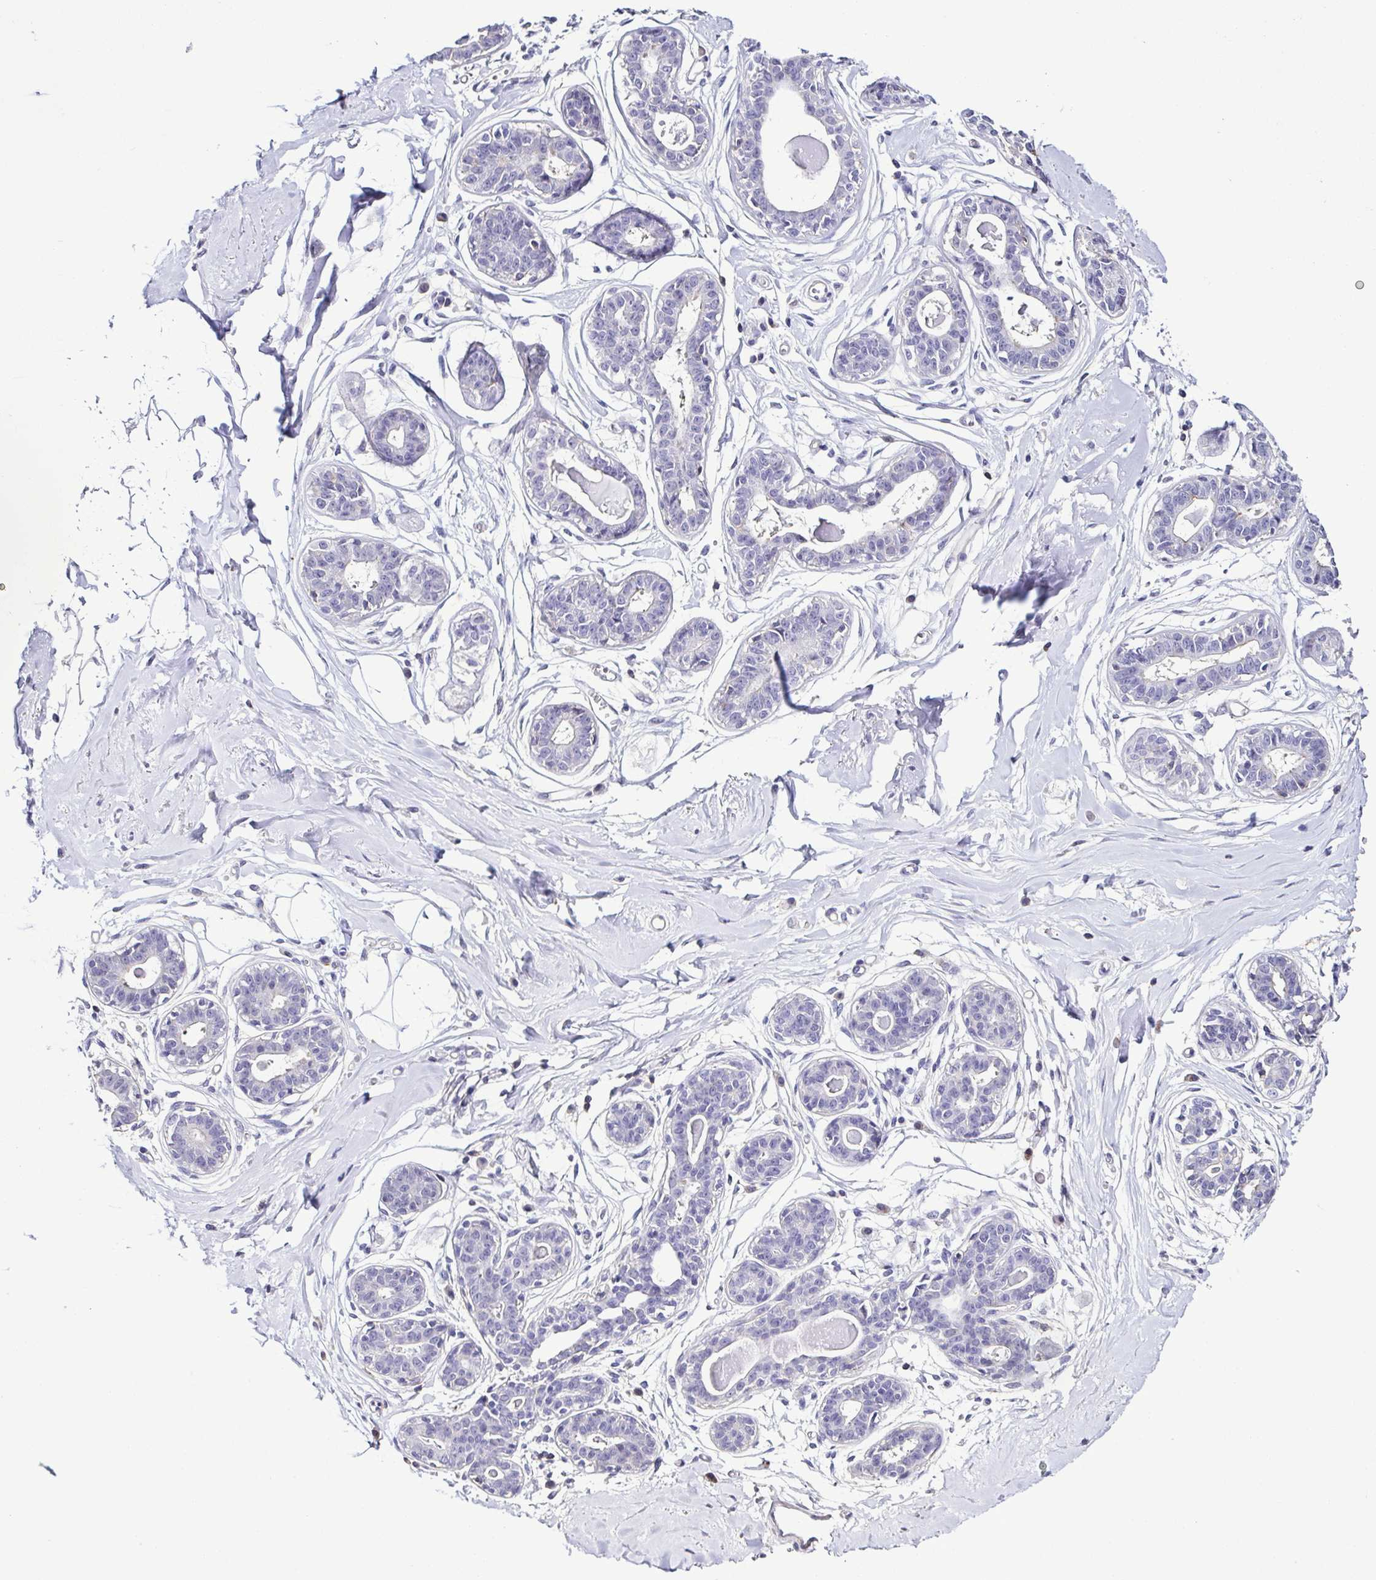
{"staining": {"intensity": "negative", "quantity": "none", "location": "none"}, "tissue": "breast", "cell_type": "Adipocytes", "image_type": "normal", "snomed": [{"axis": "morphology", "description": "Normal tissue, NOS"}, {"axis": "topography", "description": "Breast"}], "caption": "The photomicrograph demonstrates no significant positivity in adipocytes of breast.", "gene": "TNNT2", "patient": {"sex": "female", "age": 45}}